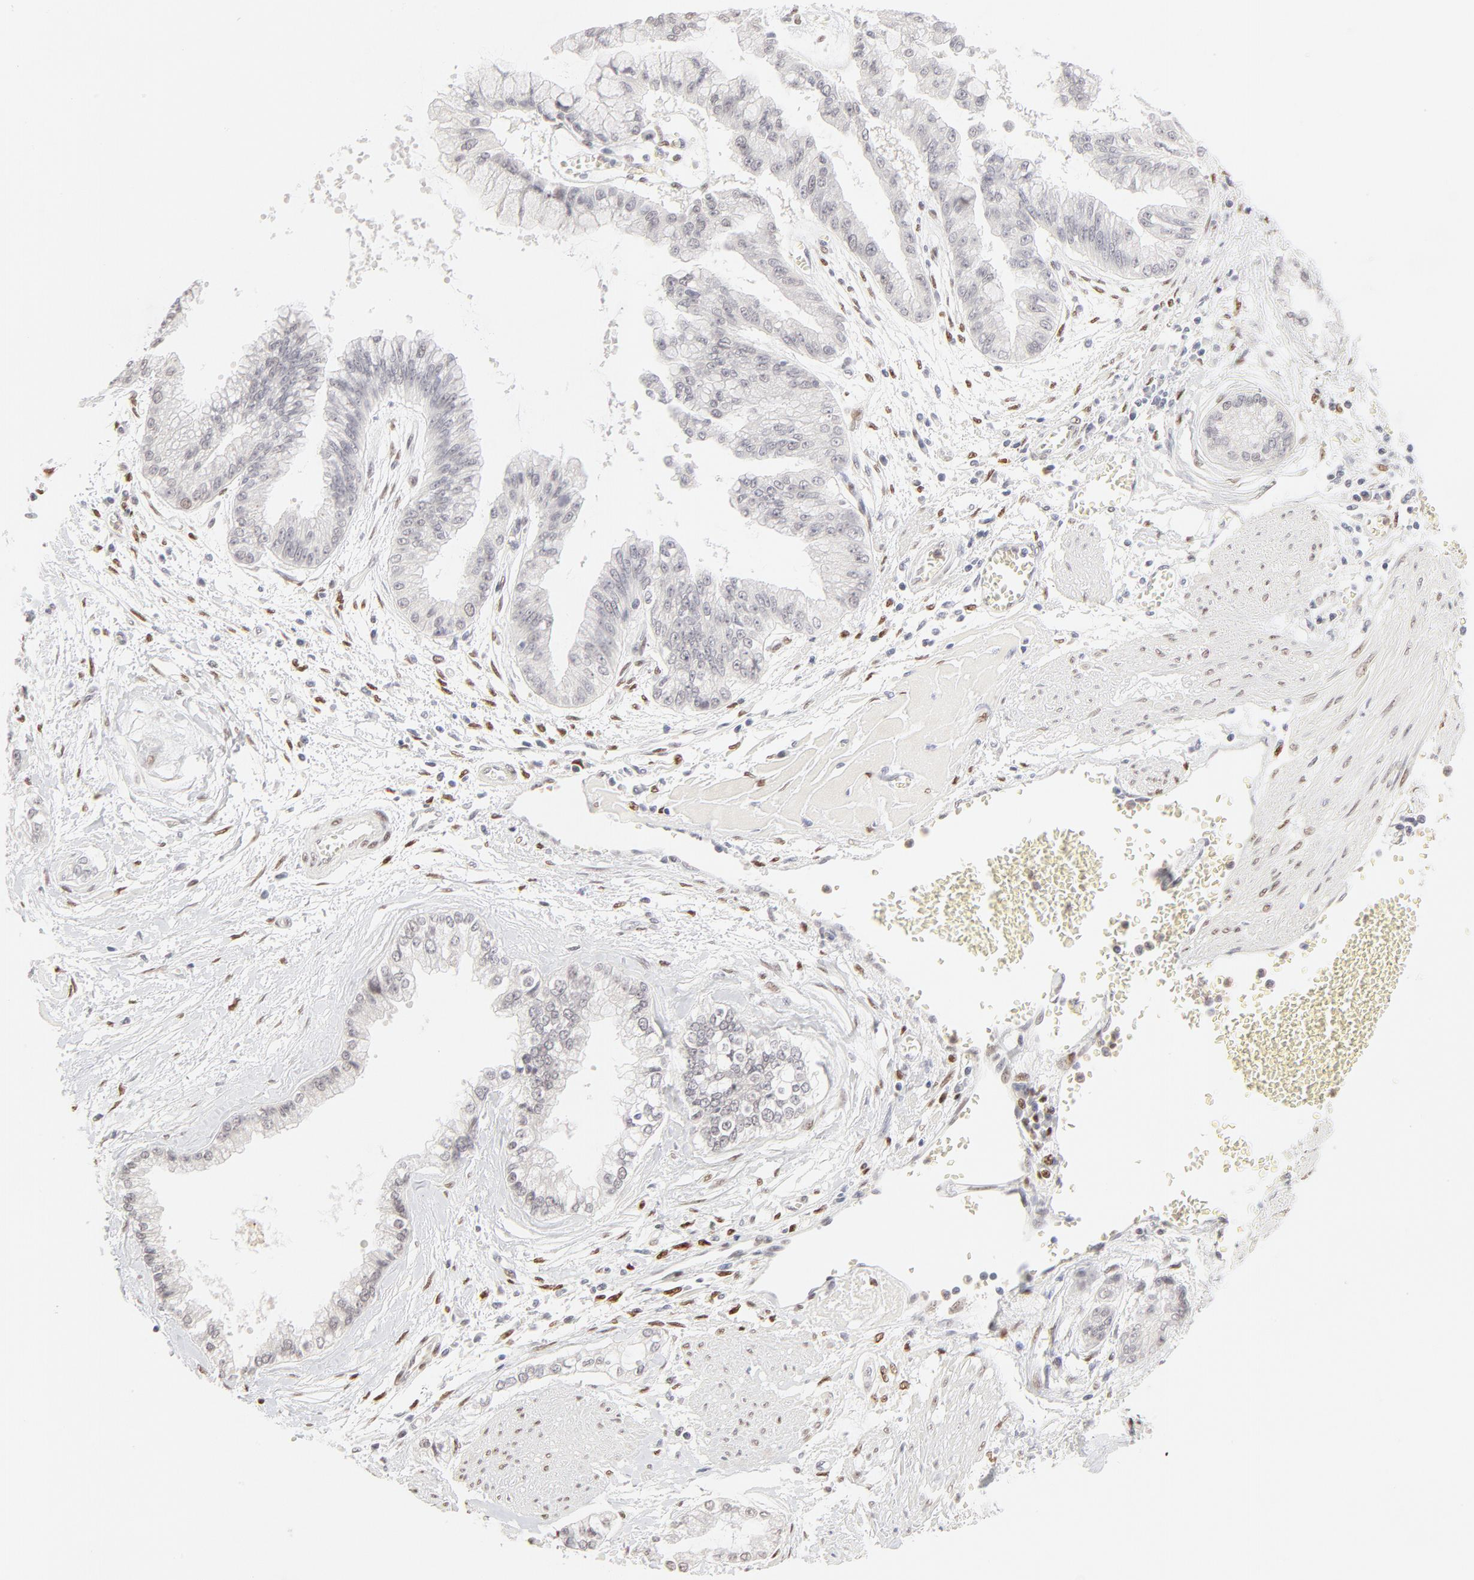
{"staining": {"intensity": "negative", "quantity": "none", "location": "none"}, "tissue": "liver cancer", "cell_type": "Tumor cells", "image_type": "cancer", "snomed": [{"axis": "morphology", "description": "Cholangiocarcinoma"}, {"axis": "topography", "description": "Liver"}], "caption": "Liver cancer (cholangiocarcinoma) was stained to show a protein in brown. There is no significant staining in tumor cells.", "gene": "PBX3", "patient": {"sex": "female", "age": 79}}